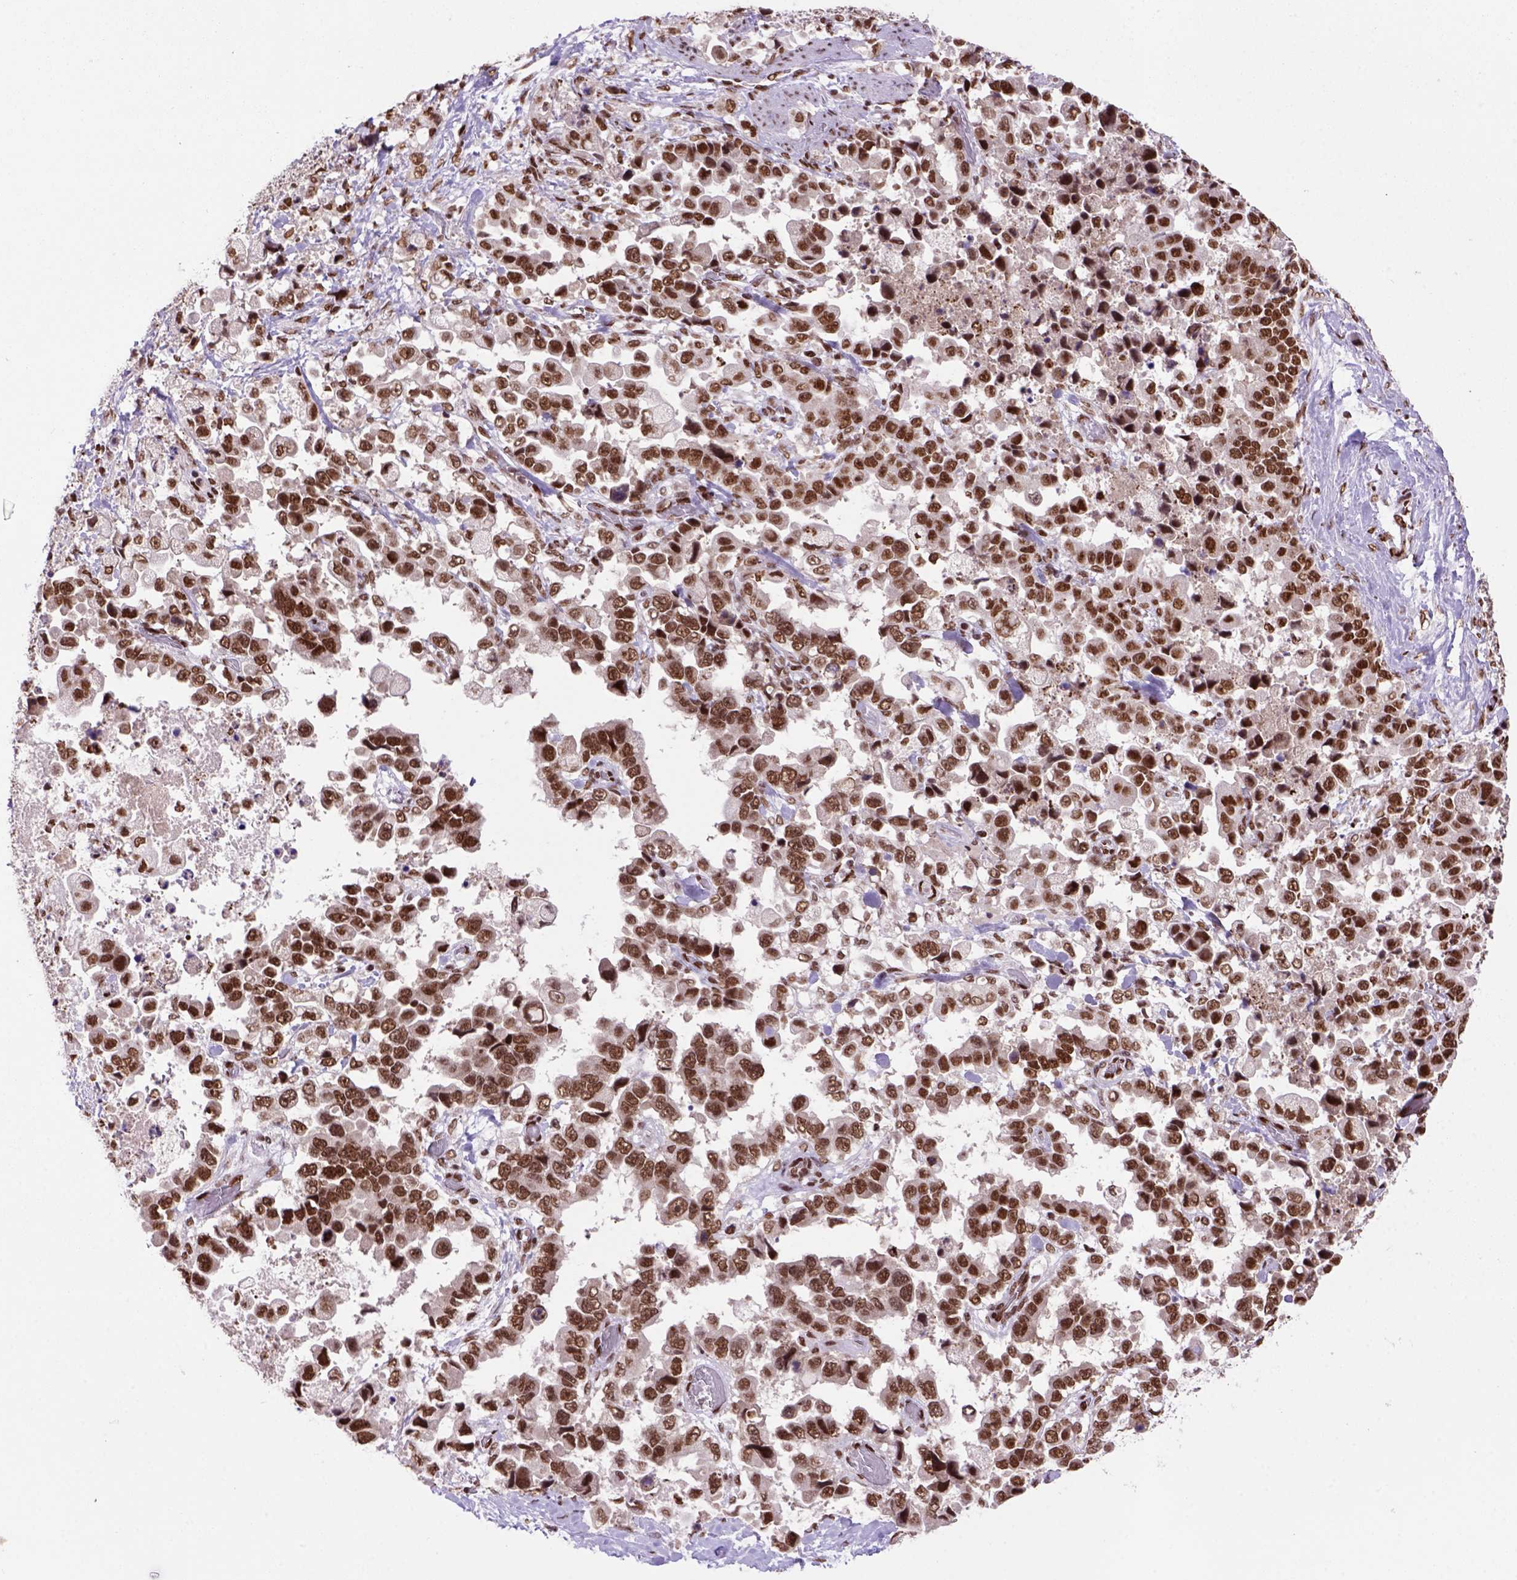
{"staining": {"intensity": "moderate", "quantity": ">75%", "location": "nuclear"}, "tissue": "stomach cancer", "cell_type": "Tumor cells", "image_type": "cancer", "snomed": [{"axis": "morphology", "description": "Adenocarcinoma, NOS"}, {"axis": "topography", "description": "Stomach"}], "caption": "Human adenocarcinoma (stomach) stained for a protein (brown) demonstrates moderate nuclear positive positivity in about >75% of tumor cells.", "gene": "NSMCE2", "patient": {"sex": "male", "age": 59}}